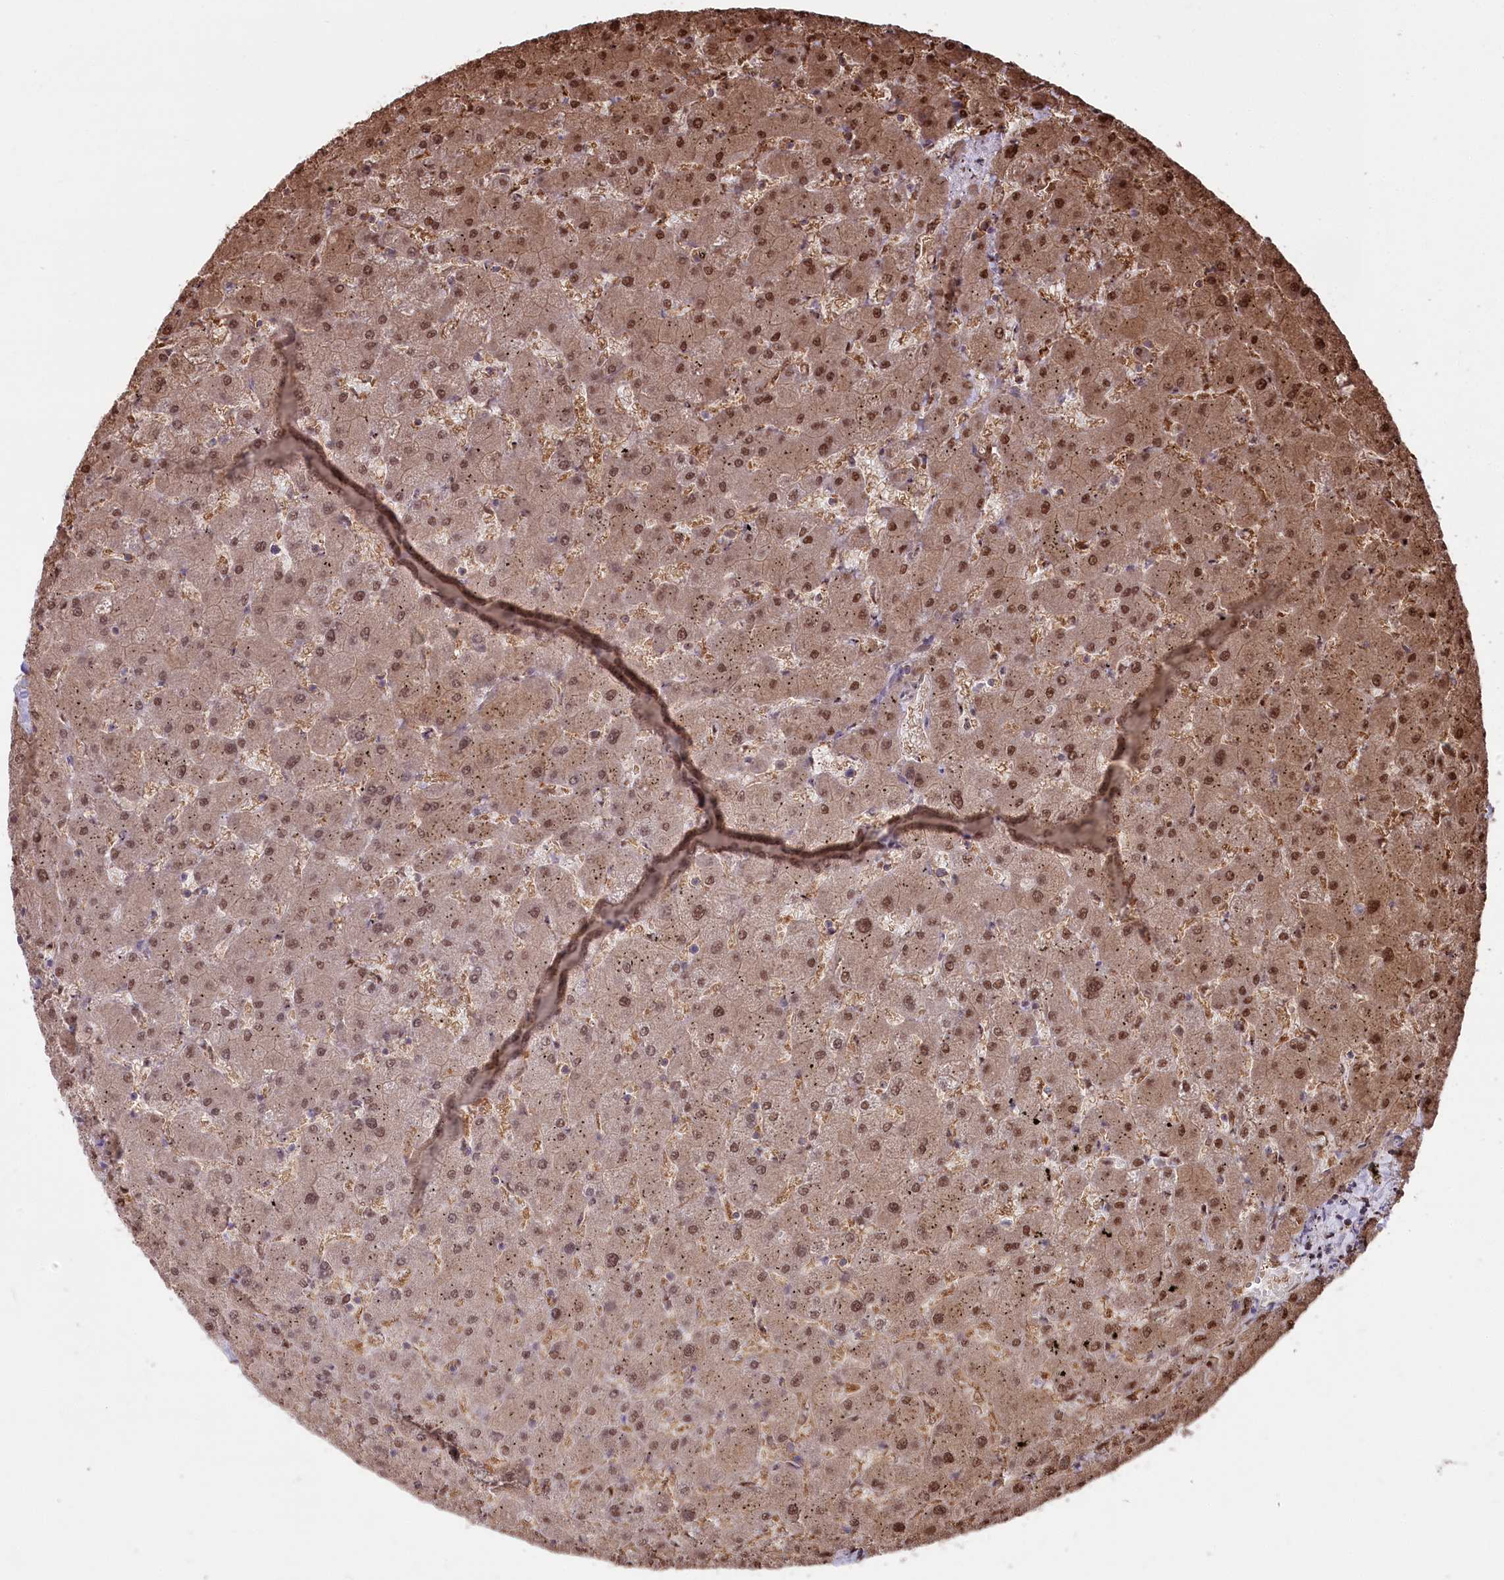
{"staining": {"intensity": "moderate", "quantity": ">75%", "location": "cytoplasmic/membranous"}, "tissue": "liver", "cell_type": "Cholangiocytes", "image_type": "normal", "snomed": [{"axis": "morphology", "description": "Normal tissue, NOS"}, {"axis": "topography", "description": "Liver"}], "caption": "Immunohistochemistry photomicrograph of benign liver stained for a protein (brown), which shows medium levels of moderate cytoplasmic/membranous staining in about >75% of cholangiocytes.", "gene": "PSMA1", "patient": {"sex": "female", "age": 63}}